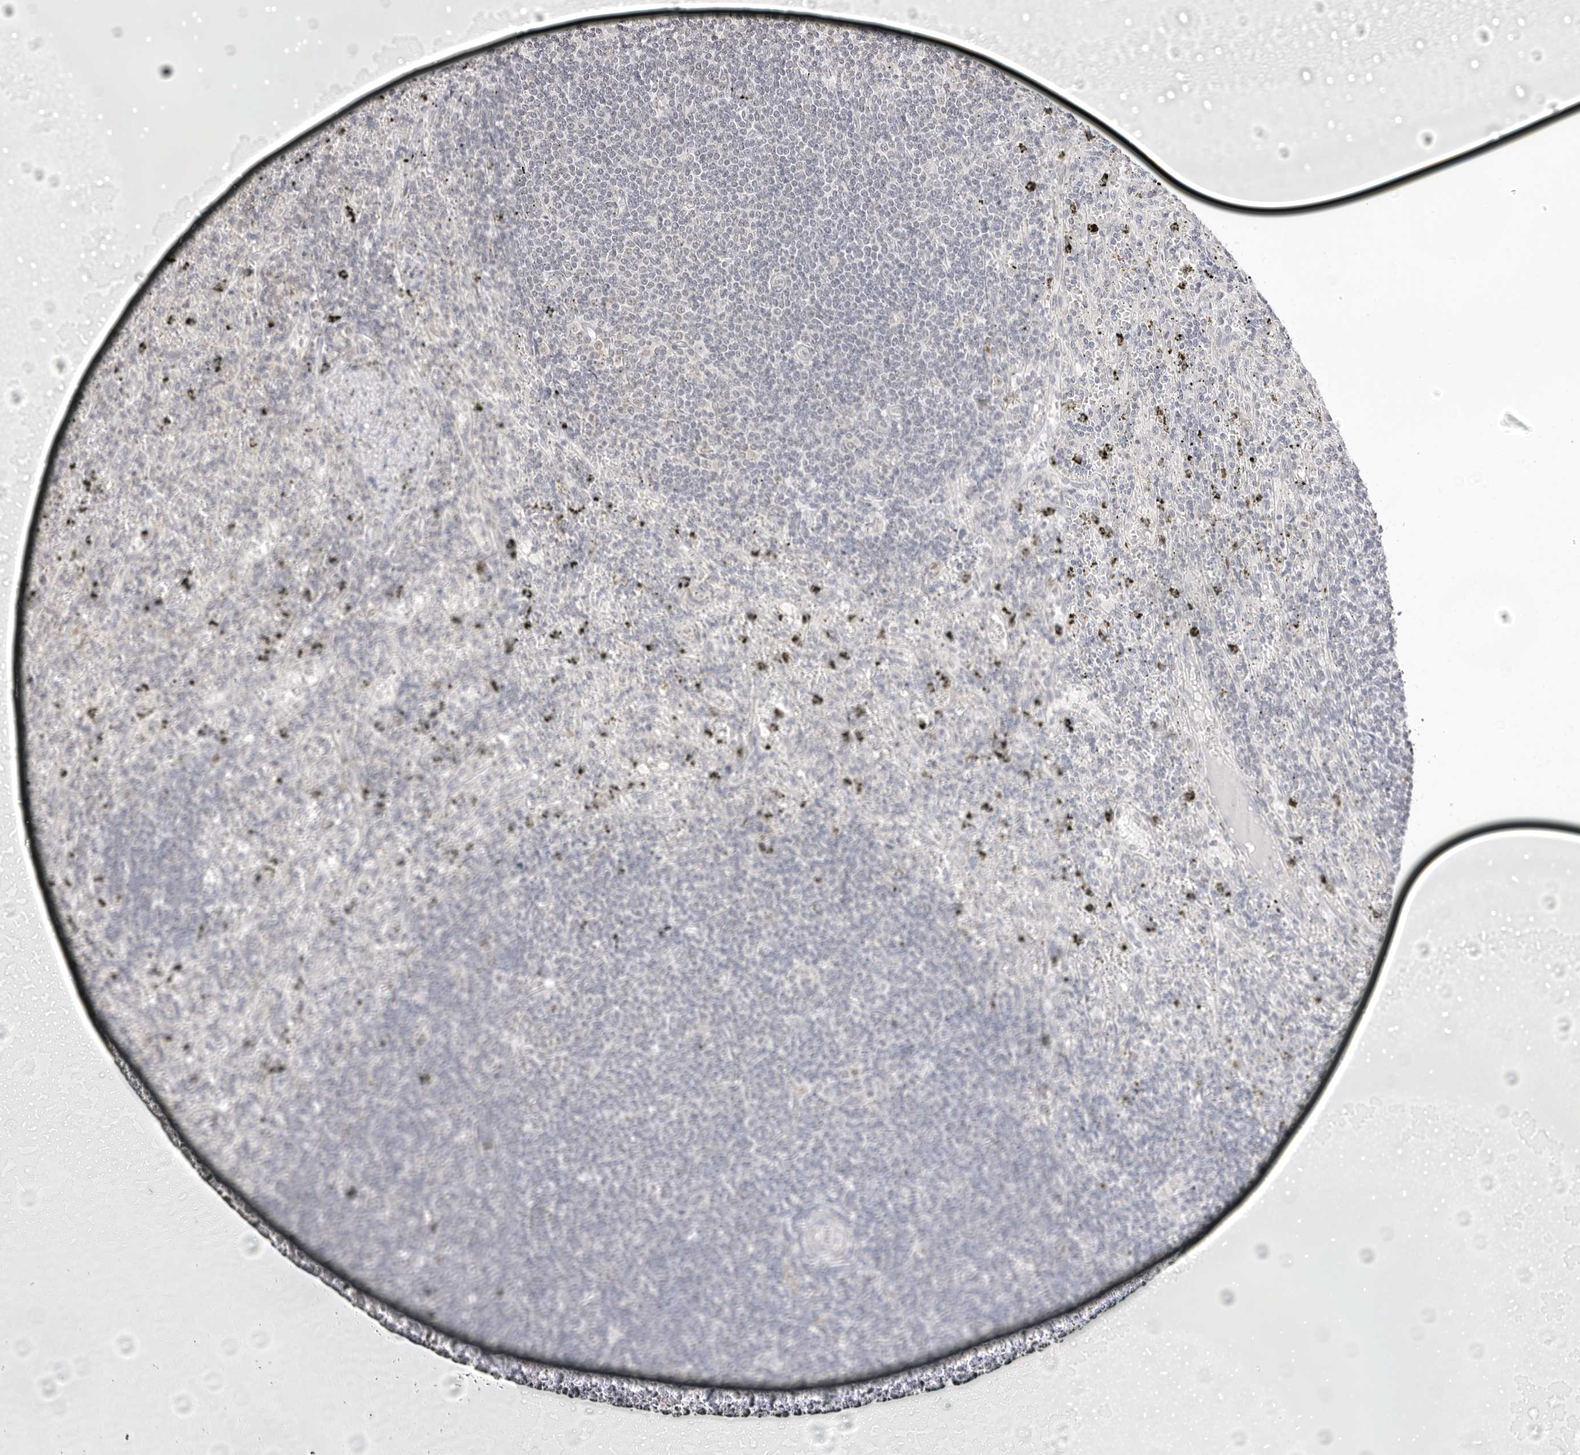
{"staining": {"intensity": "negative", "quantity": "none", "location": "none"}, "tissue": "lymphoma", "cell_type": "Tumor cells", "image_type": "cancer", "snomed": [{"axis": "morphology", "description": "Malignant lymphoma, non-Hodgkin's type, Low grade"}, {"axis": "topography", "description": "Spleen"}], "caption": "The micrograph exhibits no significant positivity in tumor cells of low-grade malignant lymphoma, non-Hodgkin's type.", "gene": "FDPS", "patient": {"sex": "male", "age": 76}}